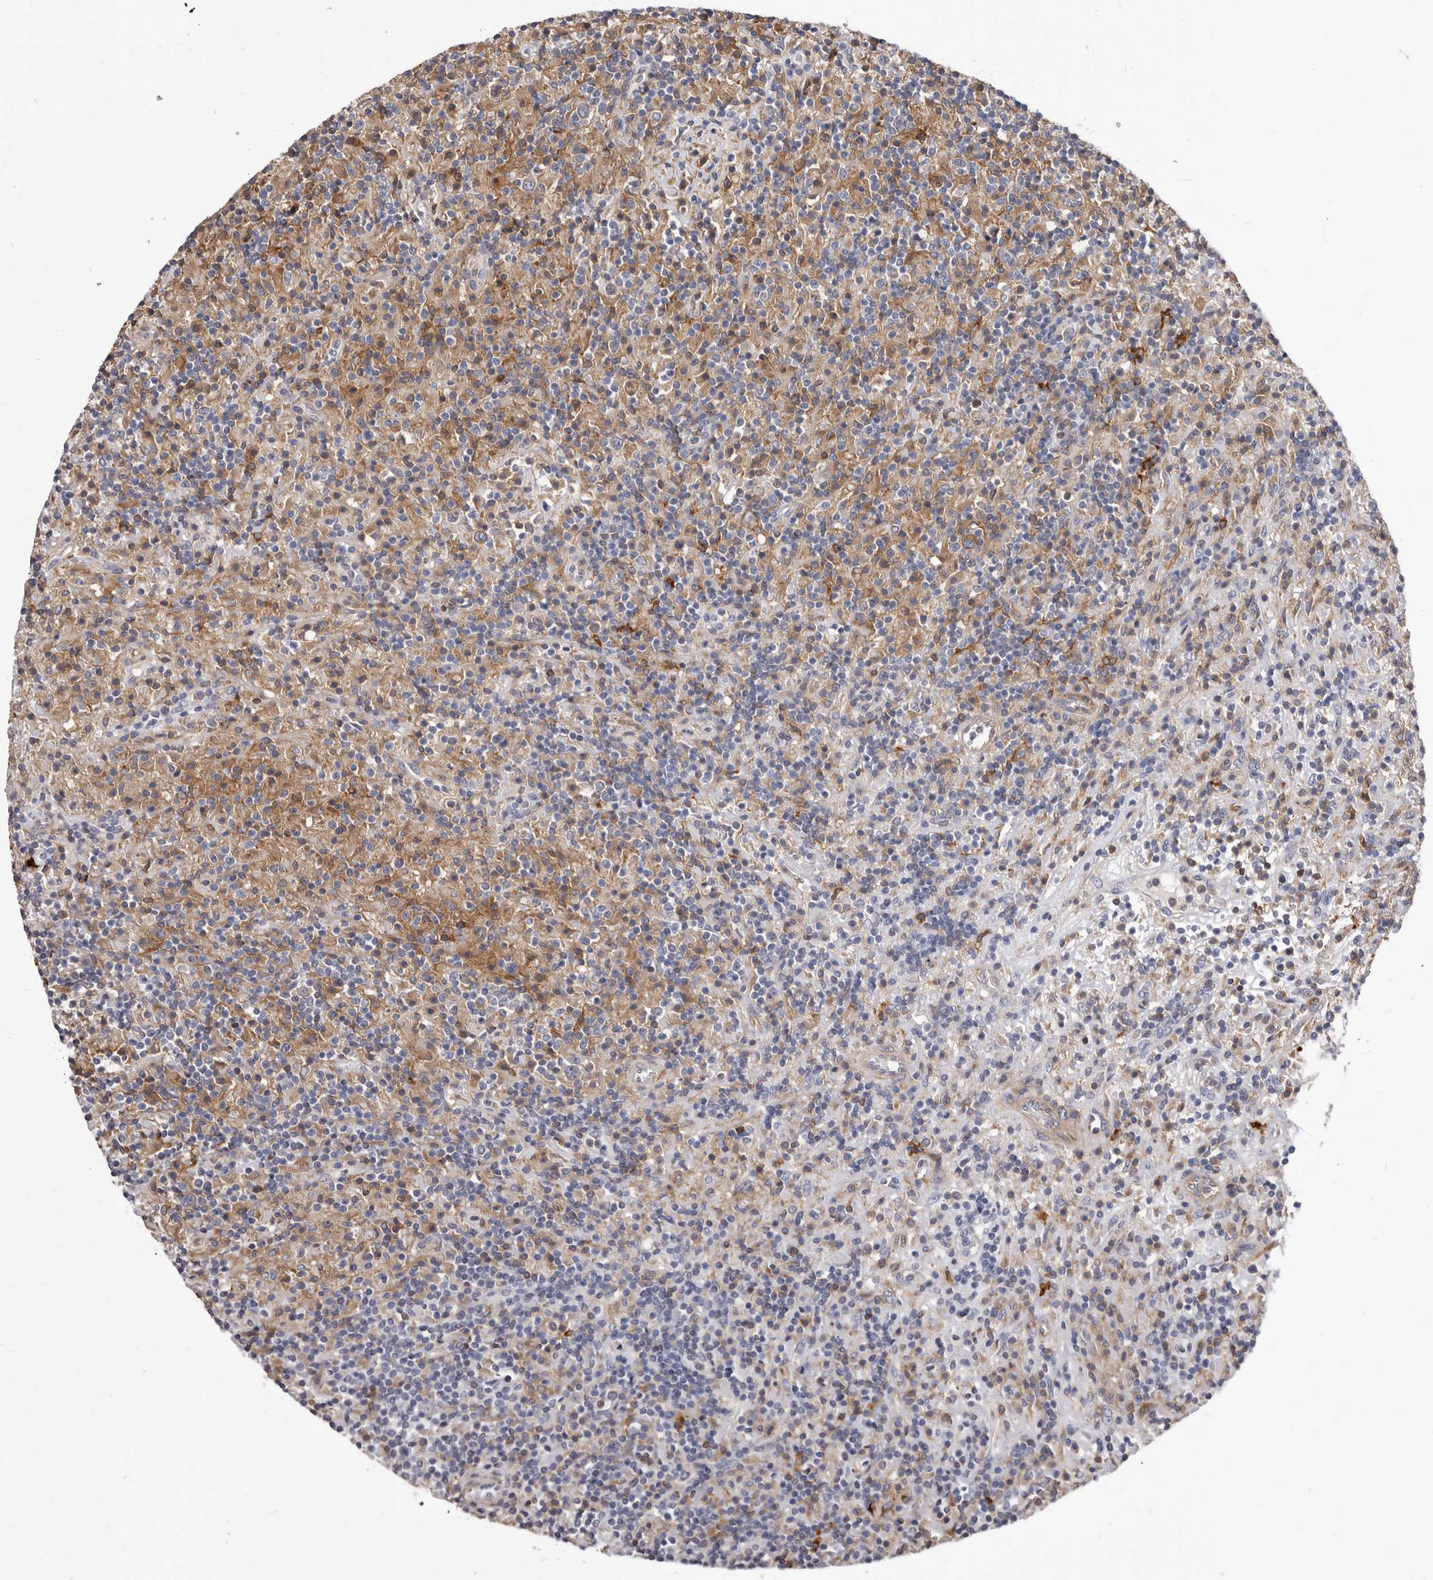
{"staining": {"intensity": "moderate", "quantity": ">75%", "location": "cytoplasmic/membranous"}, "tissue": "lymphoma", "cell_type": "Tumor cells", "image_type": "cancer", "snomed": [{"axis": "morphology", "description": "Hodgkin's disease, NOS"}, {"axis": "topography", "description": "Lymph node"}], "caption": "Moderate cytoplasmic/membranous staining for a protein is appreciated in about >75% of tumor cells of Hodgkin's disease using IHC.", "gene": "NIBAN1", "patient": {"sex": "male", "age": 70}}